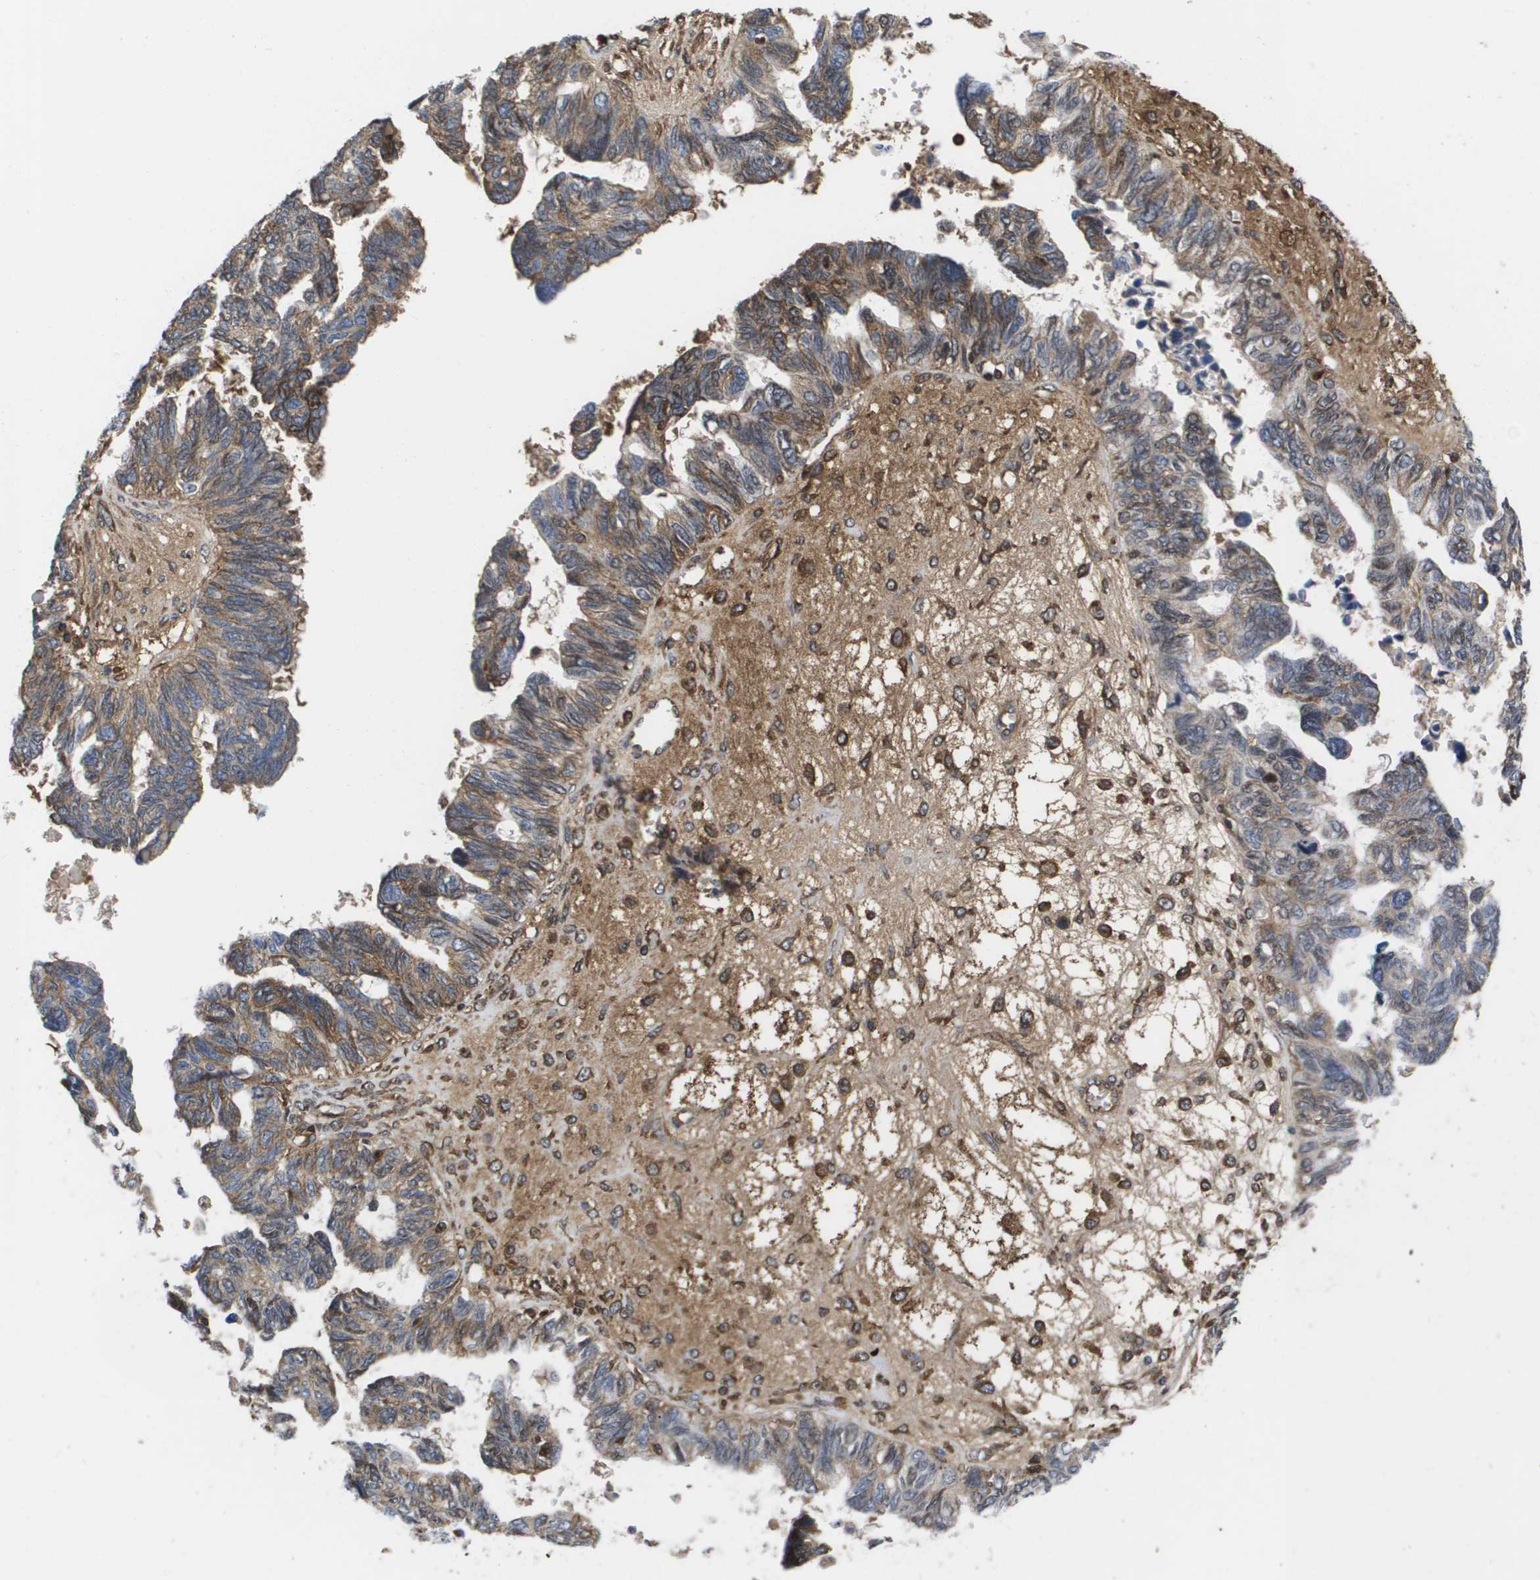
{"staining": {"intensity": "weak", "quantity": ">75%", "location": "cytoplasmic/membranous"}, "tissue": "ovarian cancer", "cell_type": "Tumor cells", "image_type": "cancer", "snomed": [{"axis": "morphology", "description": "Cystadenocarcinoma, serous, NOS"}, {"axis": "topography", "description": "Ovary"}], "caption": "Immunohistochemical staining of ovarian cancer exhibits low levels of weak cytoplasmic/membranous expression in approximately >75% of tumor cells.", "gene": "SERPINC1", "patient": {"sex": "female", "age": 79}}